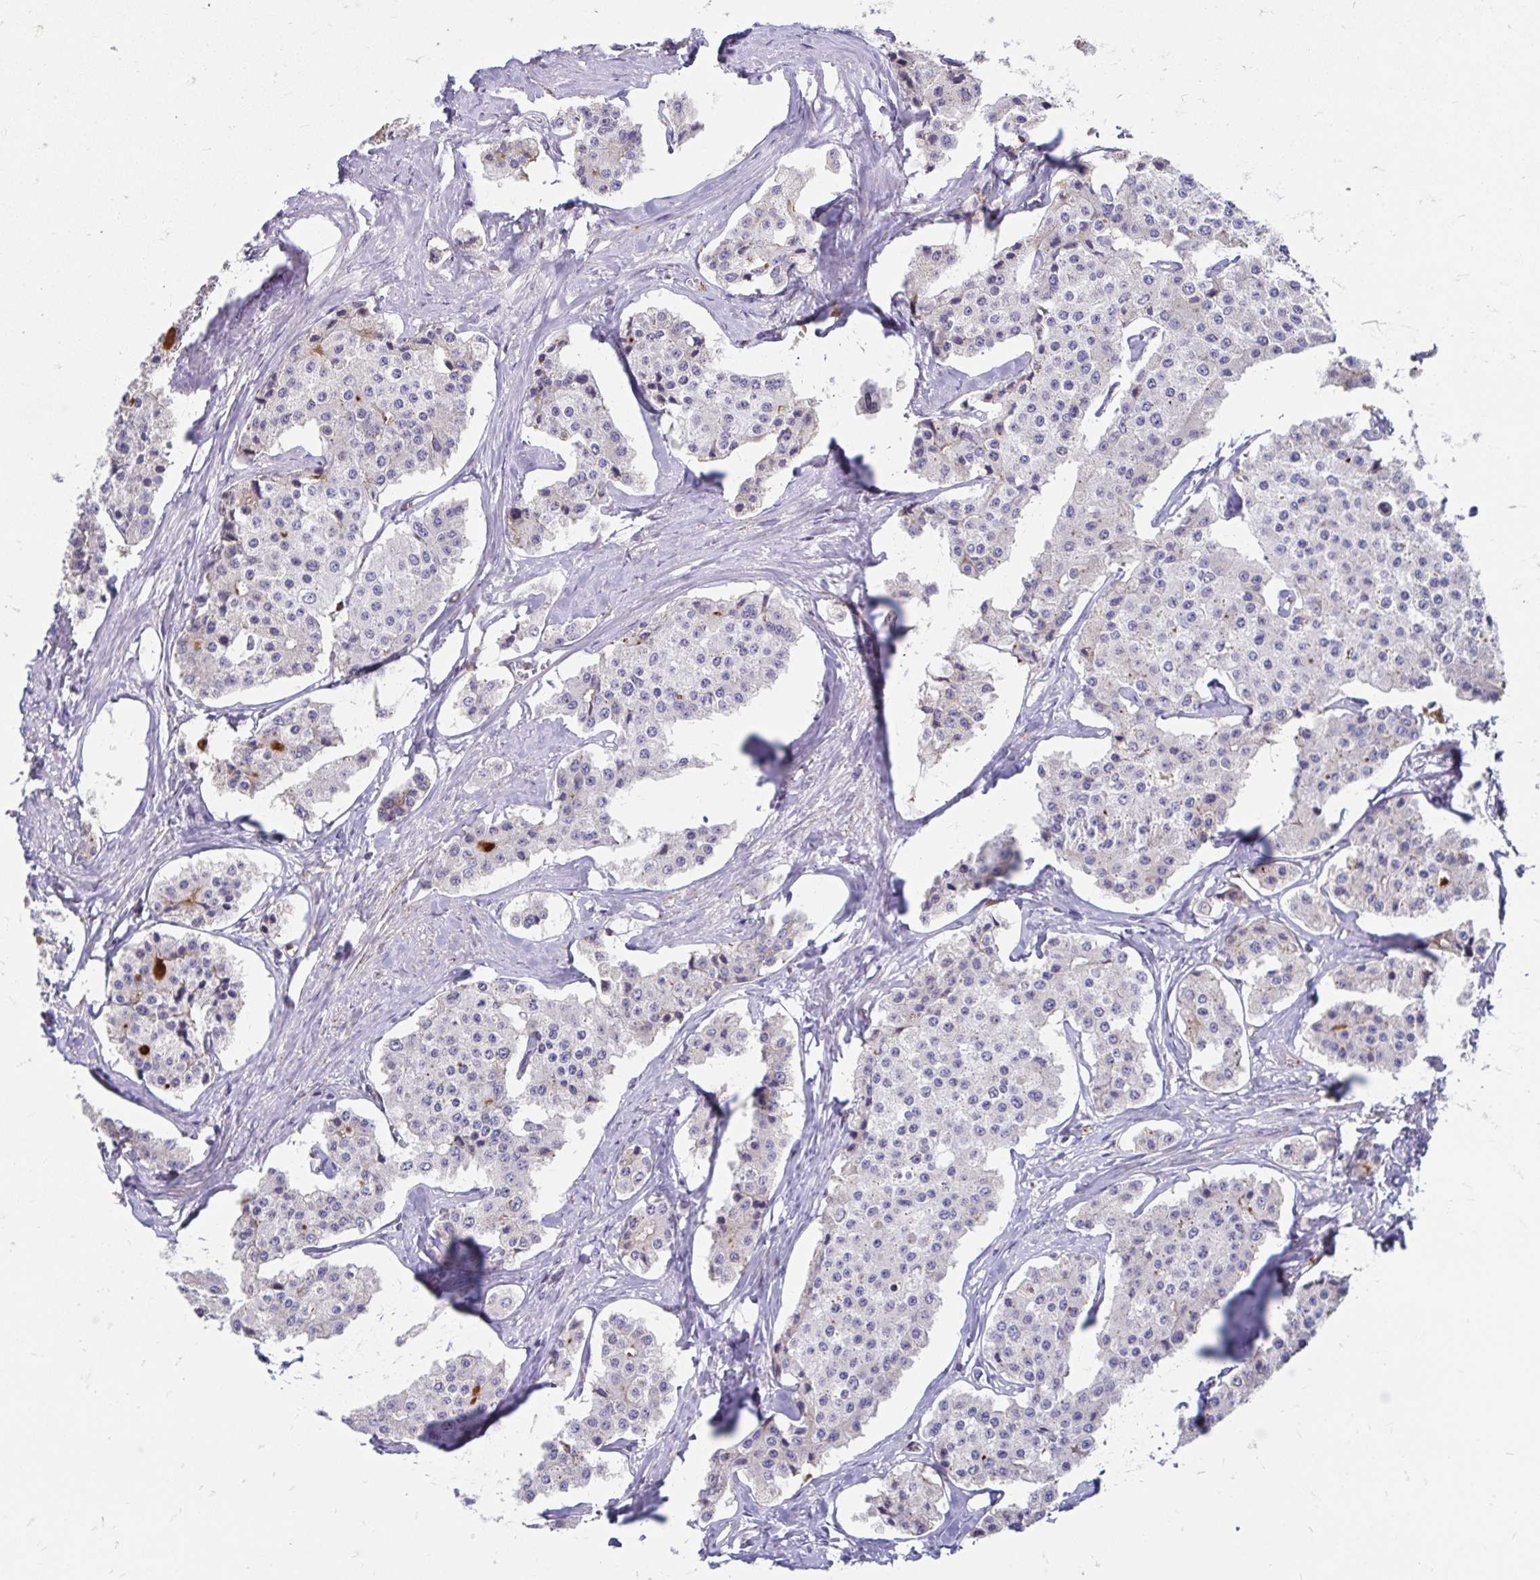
{"staining": {"intensity": "negative", "quantity": "none", "location": "none"}, "tissue": "carcinoid", "cell_type": "Tumor cells", "image_type": "cancer", "snomed": [{"axis": "morphology", "description": "Carcinoid, malignant, NOS"}, {"axis": "topography", "description": "Small intestine"}], "caption": "A high-resolution histopathology image shows immunohistochemistry staining of carcinoid, which exhibits no significant positivity in tumor cells. Brightfield microscopy of IHC stained with DAB (brown) and hematoxylin (blue), captured at high magnification.", "gene": "CDKL1", "patient": {"sex": "female", "age": 65}}